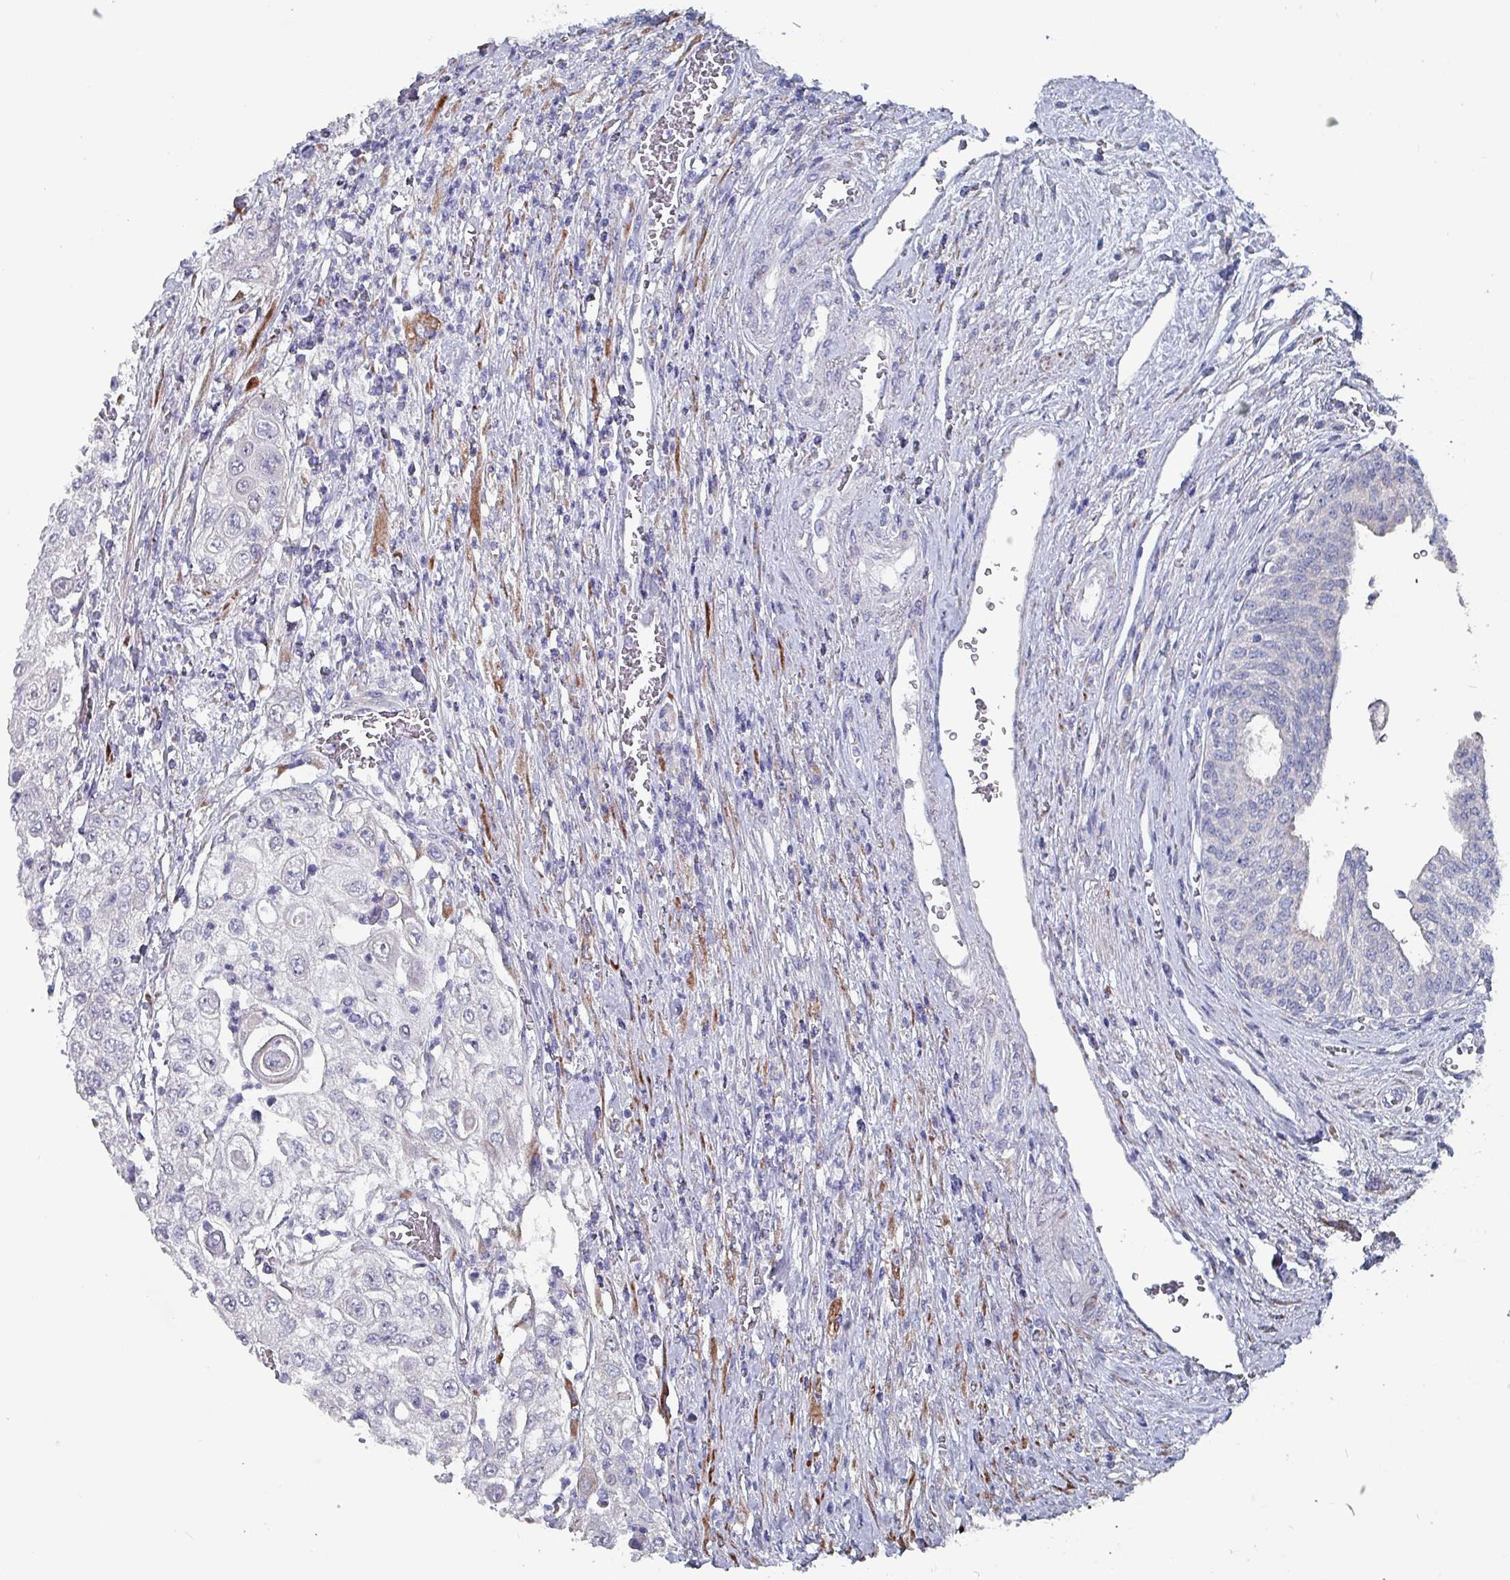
{"staining": {"intensity": "negative", "quantity": "none", "location": "none"}, "tissue": "urothelial cancer", "cell_type": "Tumor cells", "image_type": "cancer", "snomed": [{"axis": "morphology", "description": "Urothelial carcinoma, High grade"}, {"axis": "topography", "description": "Urinary bladder"}], "caption": "Tumor cells show no significant protein staining in urothelial cancer.", "gene": "DRD5", "patient": {"sex": "female", "age": 79}}